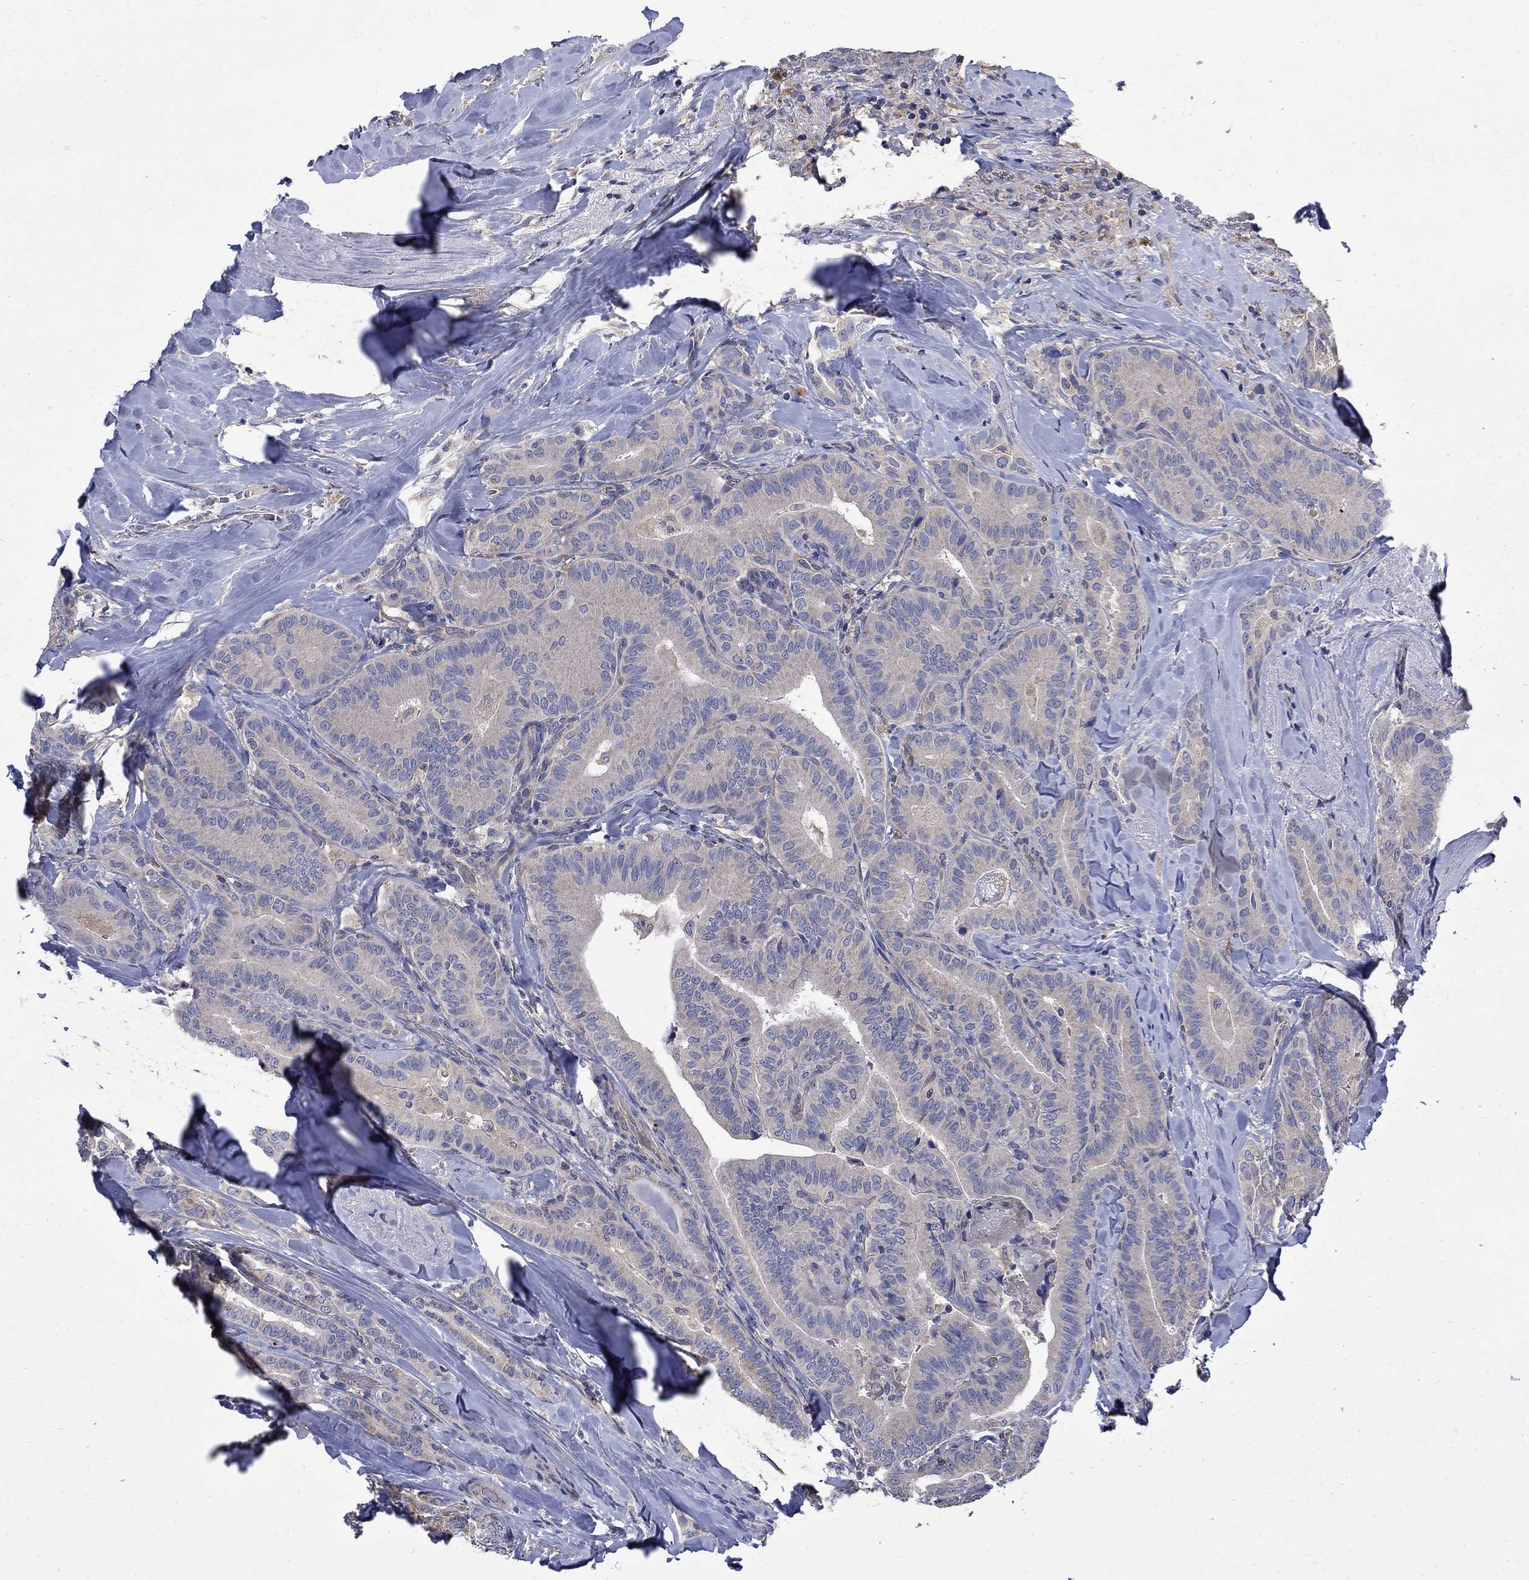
{"staining": {"intensity": "weak", "quantity": "25%-75%", "location": "cytoplasmic/membranous"}, "tissue": "thyroid cancer", "cell_type": "Tumor cells", "image_type": "cancer", "snomed": [{"axis": "morphology", "description": "Papillary adenocarcinoma, NOS"}, {"axis": "topography", "description": "Thyroid gland"}], "caption": "DAB immunohistochemical staining of papillary adenocarcinoma (thyroid) demonstrates weak cytoplasmic/membranous protein positivity in about 25%-75% of tumor cells.", "gene": "HSPA12A", "patient": {"sex": "male", "age": 61}}